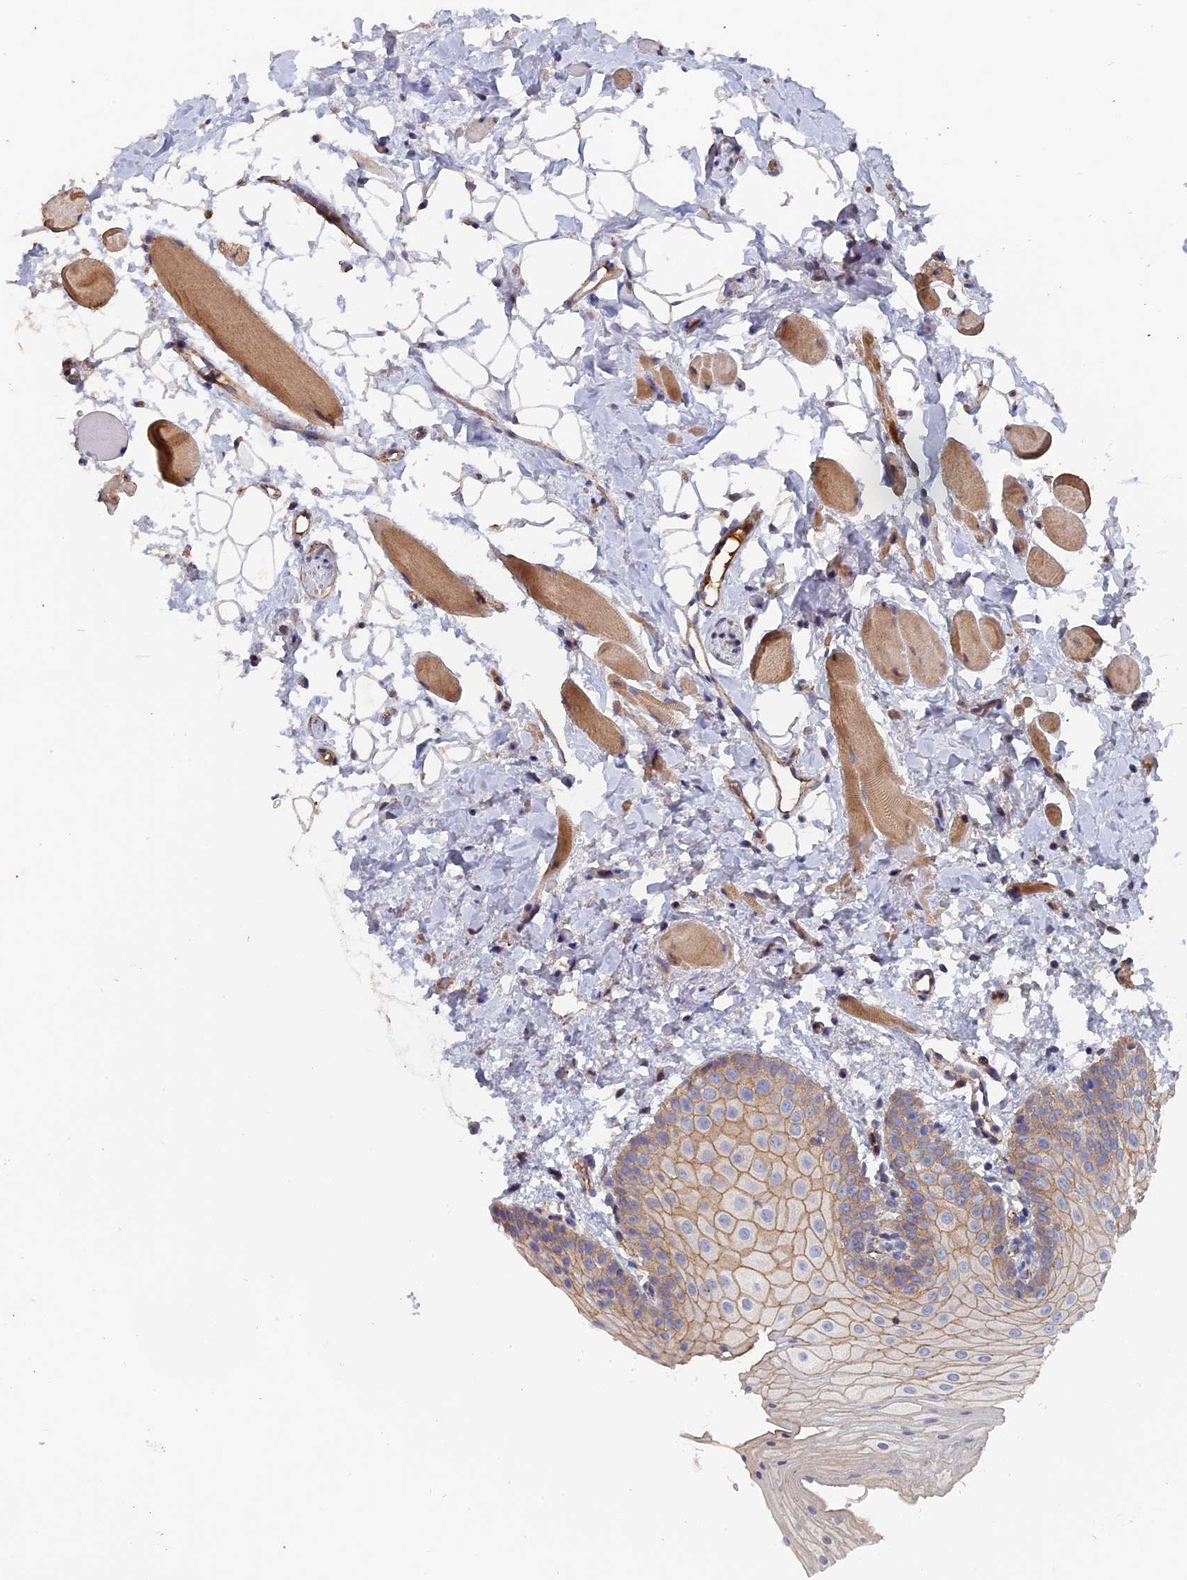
{"staining": {"intensity": "weak", "quantity": ">75%", "location": "cytoplasmic/membranous"}, "tissue": "oral mucosa", "cell_type": "Squamous epithelial cells", "image_type": "normal", "snomed": [{"axis": "morphology", "description": "Normal tissue, NOS"}, {"axis": "topography", "description": "Oral tissue"}], "caption": "Immunohistochemical staining of benign oral mucosa demonstrates low levels of weak cytoplasmic/membranous staining in about >75% of squamous epithelial cells.", "gene": "SLC33A1", "patient": {"sex": "male", "age": 28}}